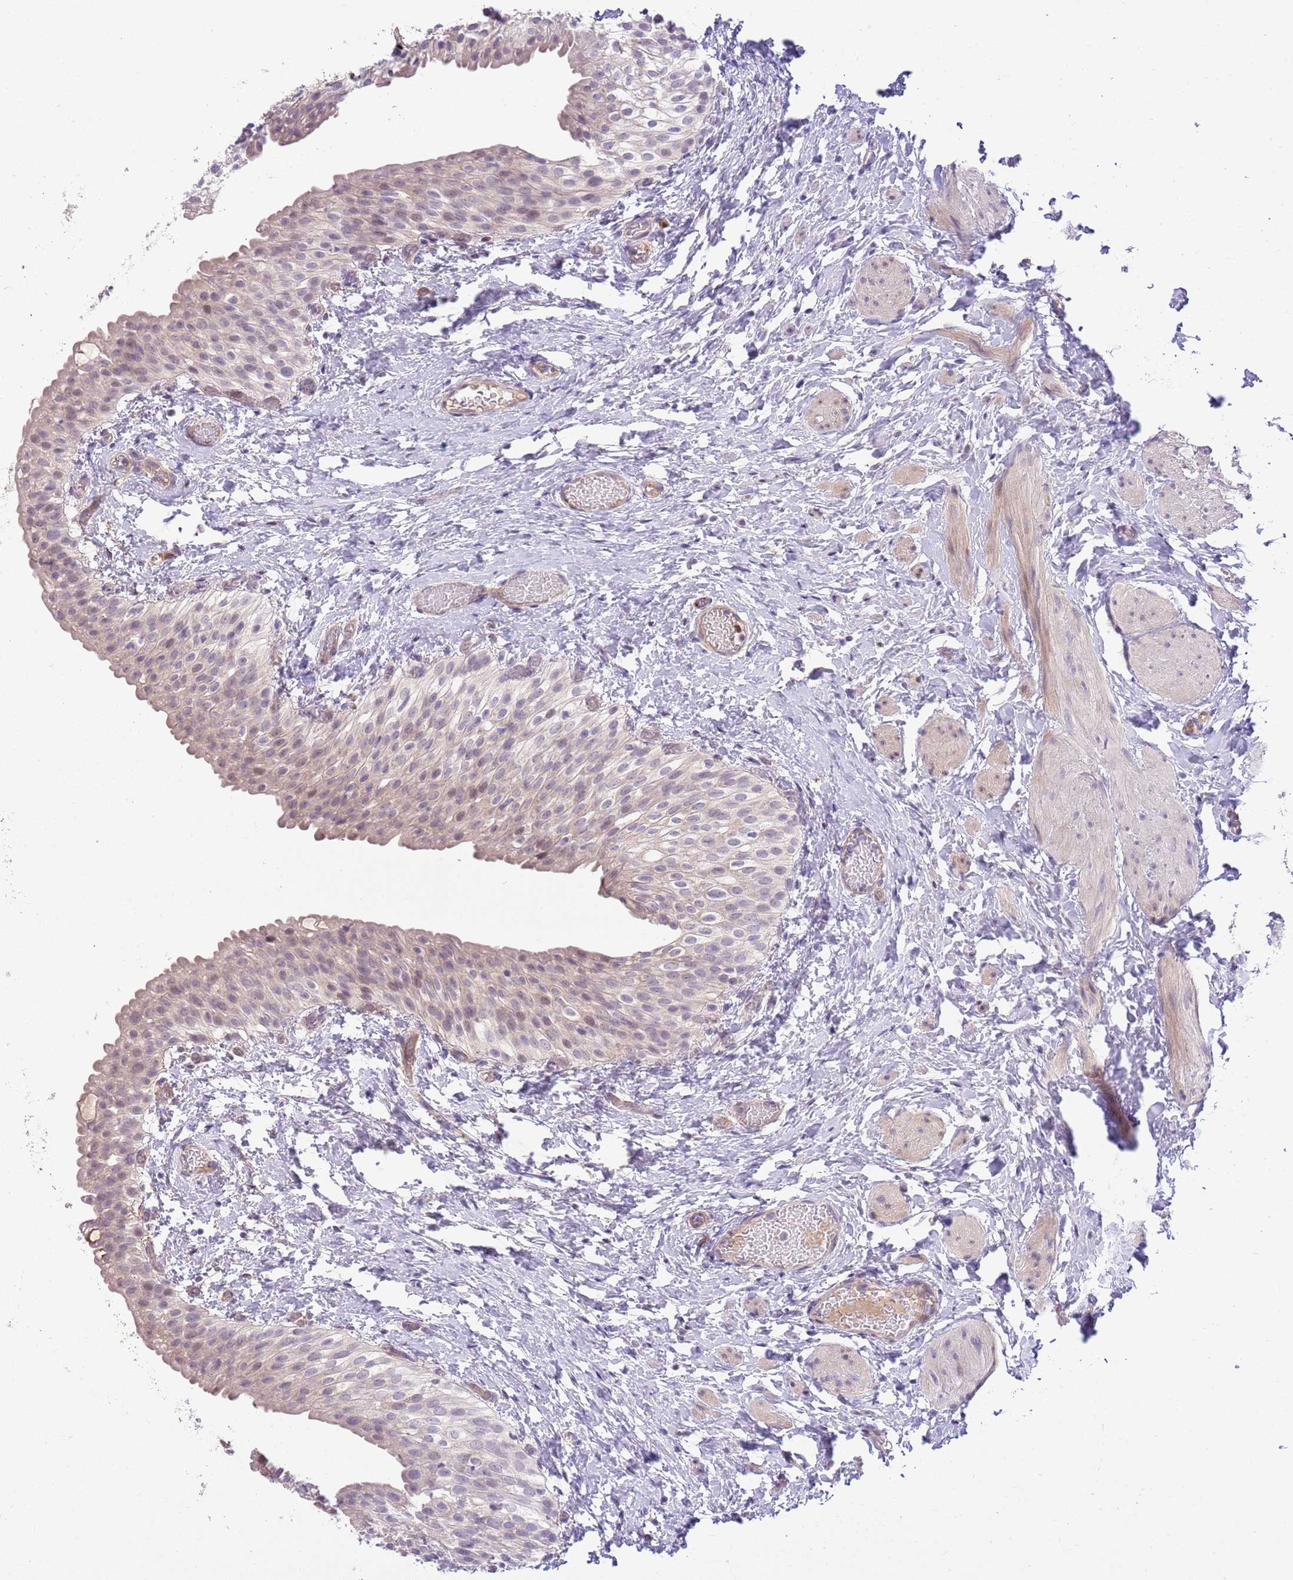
{"staining": {"intensity": "weak", "quantity": "25%-75%", "location": "cytoplasmic/membranous"}, "tissue": "urinary bladder", "cell_type": "Urothelial cells", "image_type": "normal", "snomed": [{"axis": "morphology", "description": "Normal tissue, NOS"}, {"axis": "topography", "description": "Urinary bladder"}], "caption": "Immunohistochemistry (DAB) staining of benign human urinary bladder reveals weak cytoplasmic/membranous protein expression in approximately 25%-75% of urothelial cells. The protein of interest is shown in brown color, while the nuclei are stained blue.", "gene": "FBRSL1", "patient": {"sex": "male", "age": 1}}